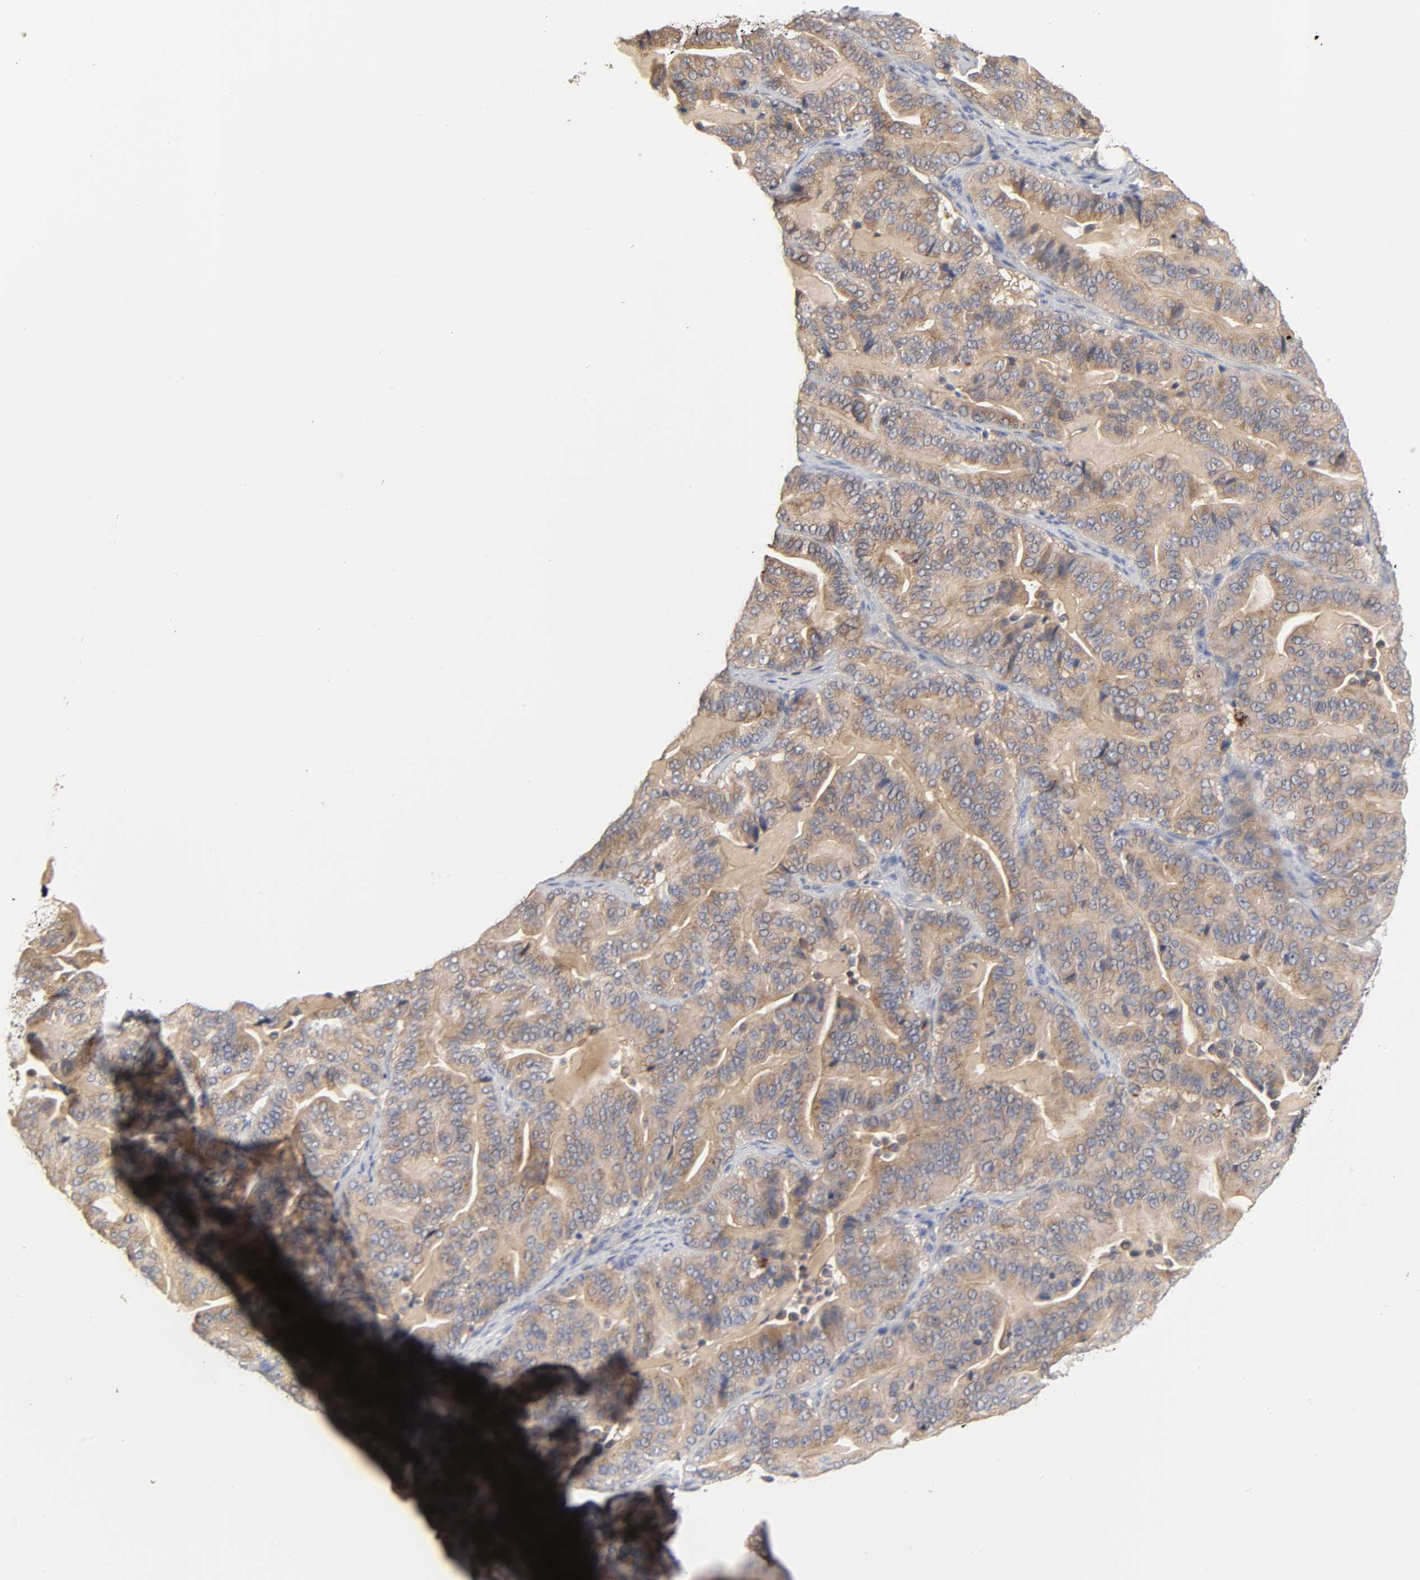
{"staining": {"intensity": "weak", "quantity": ">75%", "location": "cytoplasmic/membranous"}, "tissue": "pancreatic cancer", "cell_type": "Tumor cells", "image_type": "cancer", "snomed": [{"axis": "morphology", "description": "Adenocarcinoma, NOS"}, {"axis": "topography", "description": "Pancreas"}], "caption": "Immunohistochemistry photomicrograph of pancreatic cancer stained for a protein (brown), which exhibits low levels of weak cytoplasmic/membranous expression in approximately >75% of tumor cells.", "gene": "C17orf75", "patient": {"sex": "male", "age": 63}}